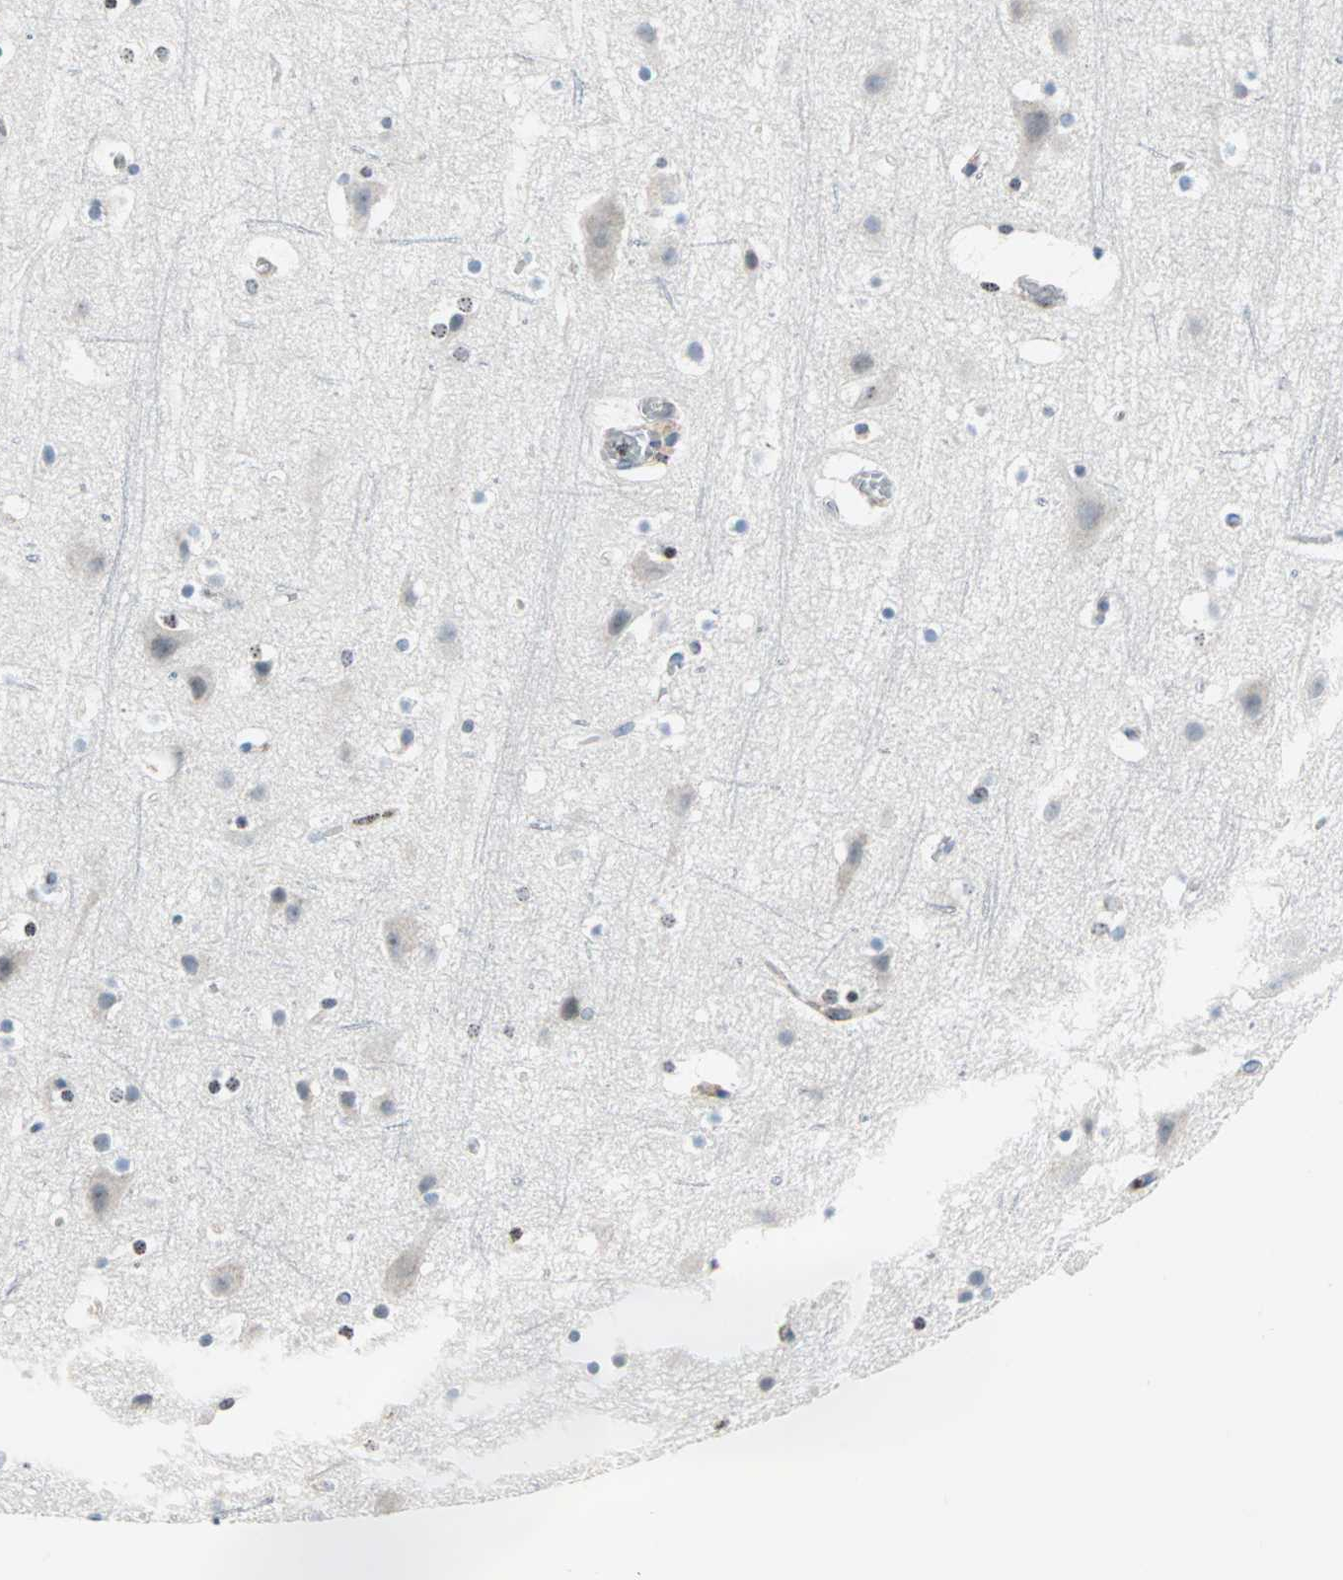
{"staining": {"intensity": "weak", "quantity": "25%-75%", "location": "cytoplasmic/membranous,nuclear"}, "tissue": "cerebral cortex", "cell_type": "Endothelial cells", "image_type": "normal", "snomed": [{"axis": "morphology", "description": "Normal tissue, NOS"}, {"axis": "topography", "description": "Cerebral cortex"}], "caption": "A brown stain highlights weak cytoplasmic/membranous,nuclear expression of a protein in endothelial cells of normal cerebral cortex.", "gene": "CENPA", "patient": {"sex": "male", "age": 45}}